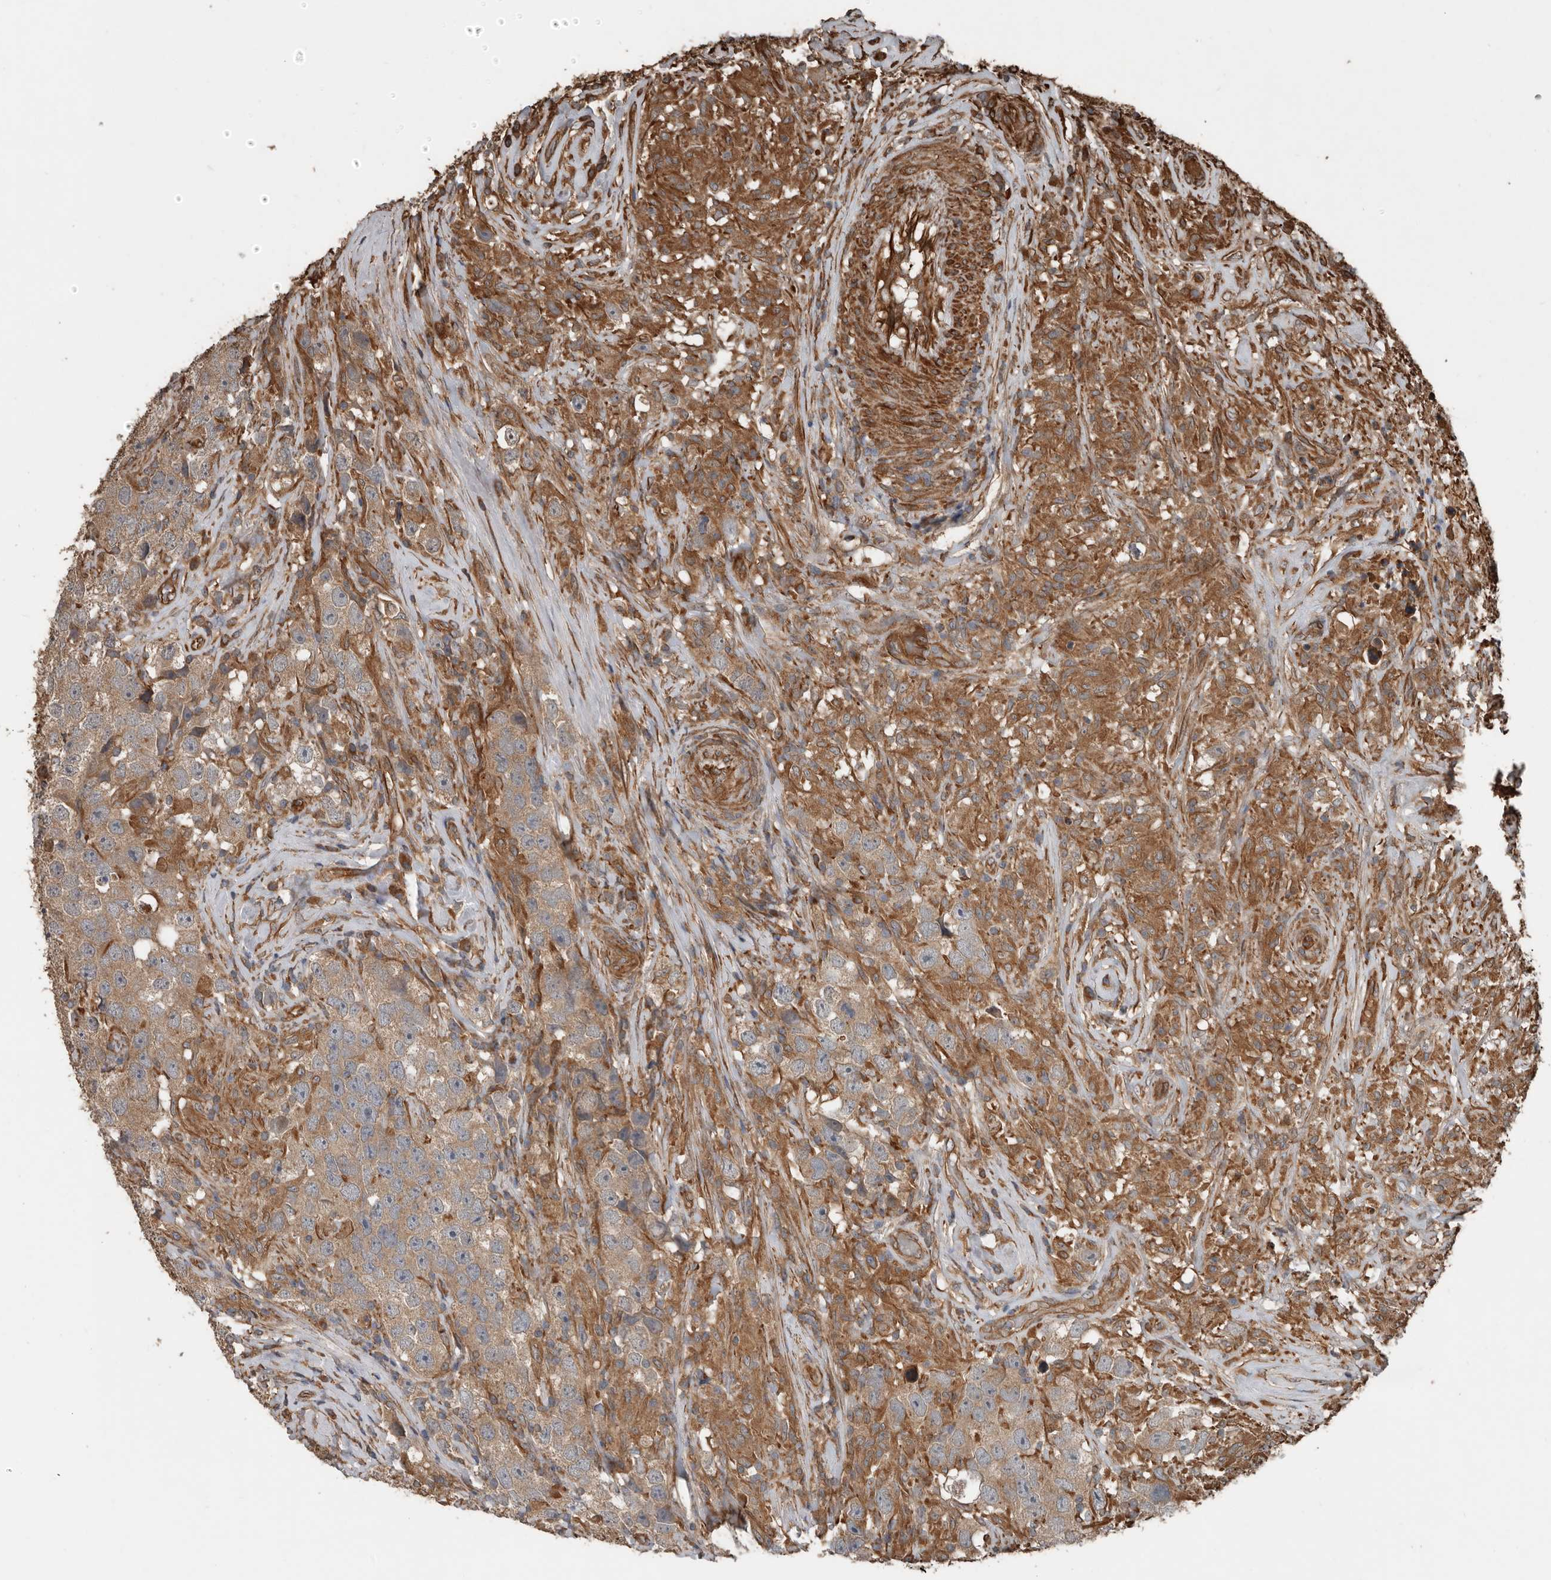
{"staining": {"intensity": "weak", "quantity": ">75%", "location": "cytoplasmic/membranous"}, "tissue": "testis cancer", "cell_type": "Tumor cells", "image_type": "cancer", "snomed": [{"axis": "morphology", "description": "Seminoma, NOS"}, {"axis": "topography", "description": "Testis"}], "caption": "There is low levels of weak cytoplasmic/membranous positivity in tumor cells of testis cancer, as demonstrated by immunohistochemical staining (brown color).", "gene": "YOD1", "patient": {"sex": "male", "age": 49}}